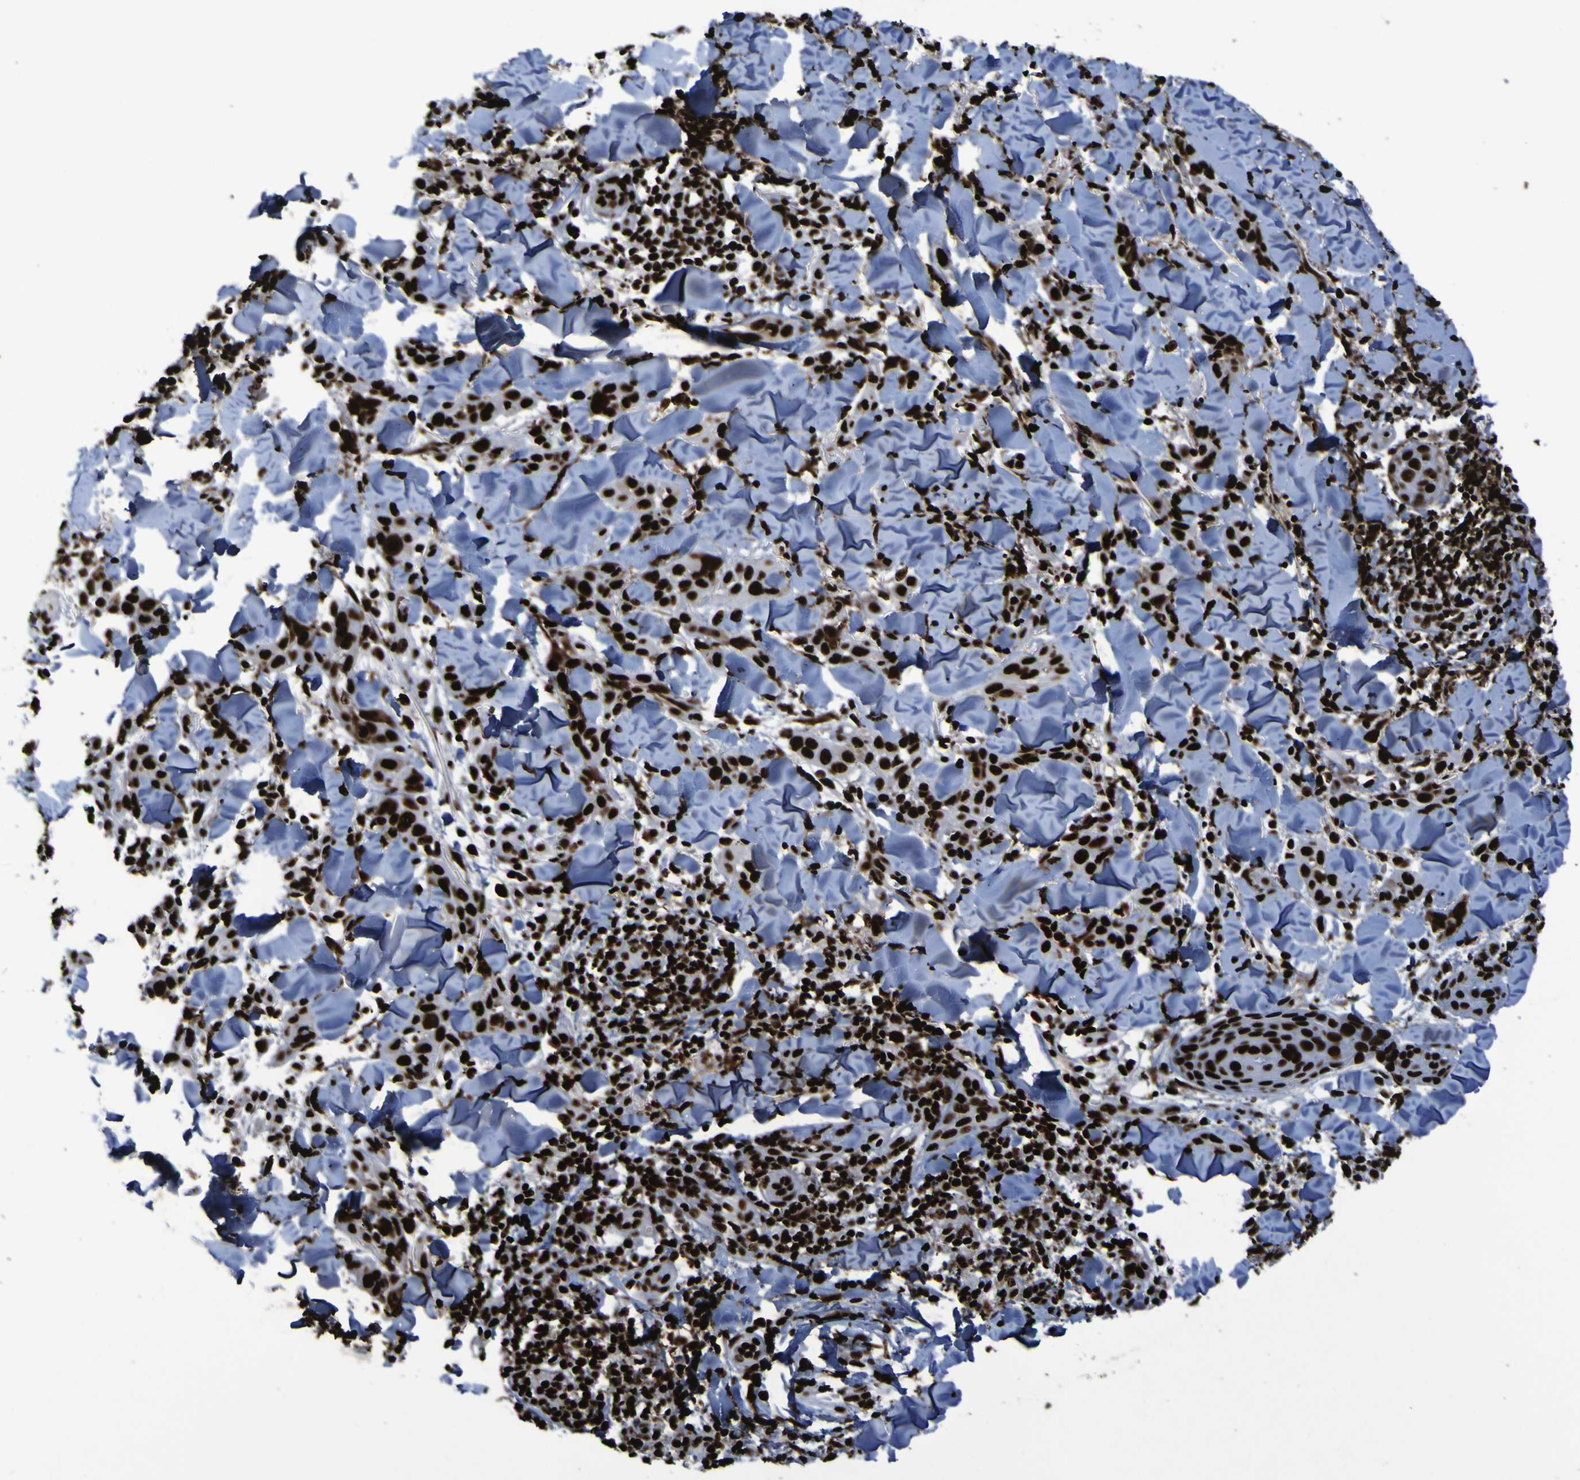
{"staining": {"intensity": "strong", "quantity": ">75%", "location": "nuclear"}, "tissue": "skin cancer", "cell_type": "Tumor cells", "image_type": "cancer", "snomed": [{"axis": "morphology", "description": "Squamous cell carcinoma, NOS"}, {"axis": "topography", "description": "Skin"}], "caption": "There is high levels of strong nuclear staining in tumor cells of skin squamous cell carcinoma, as demonstrated by immunohistochemical staining (brown color).", "gene": "NPM1", "patient": {"sex": "male", "age": 24}}